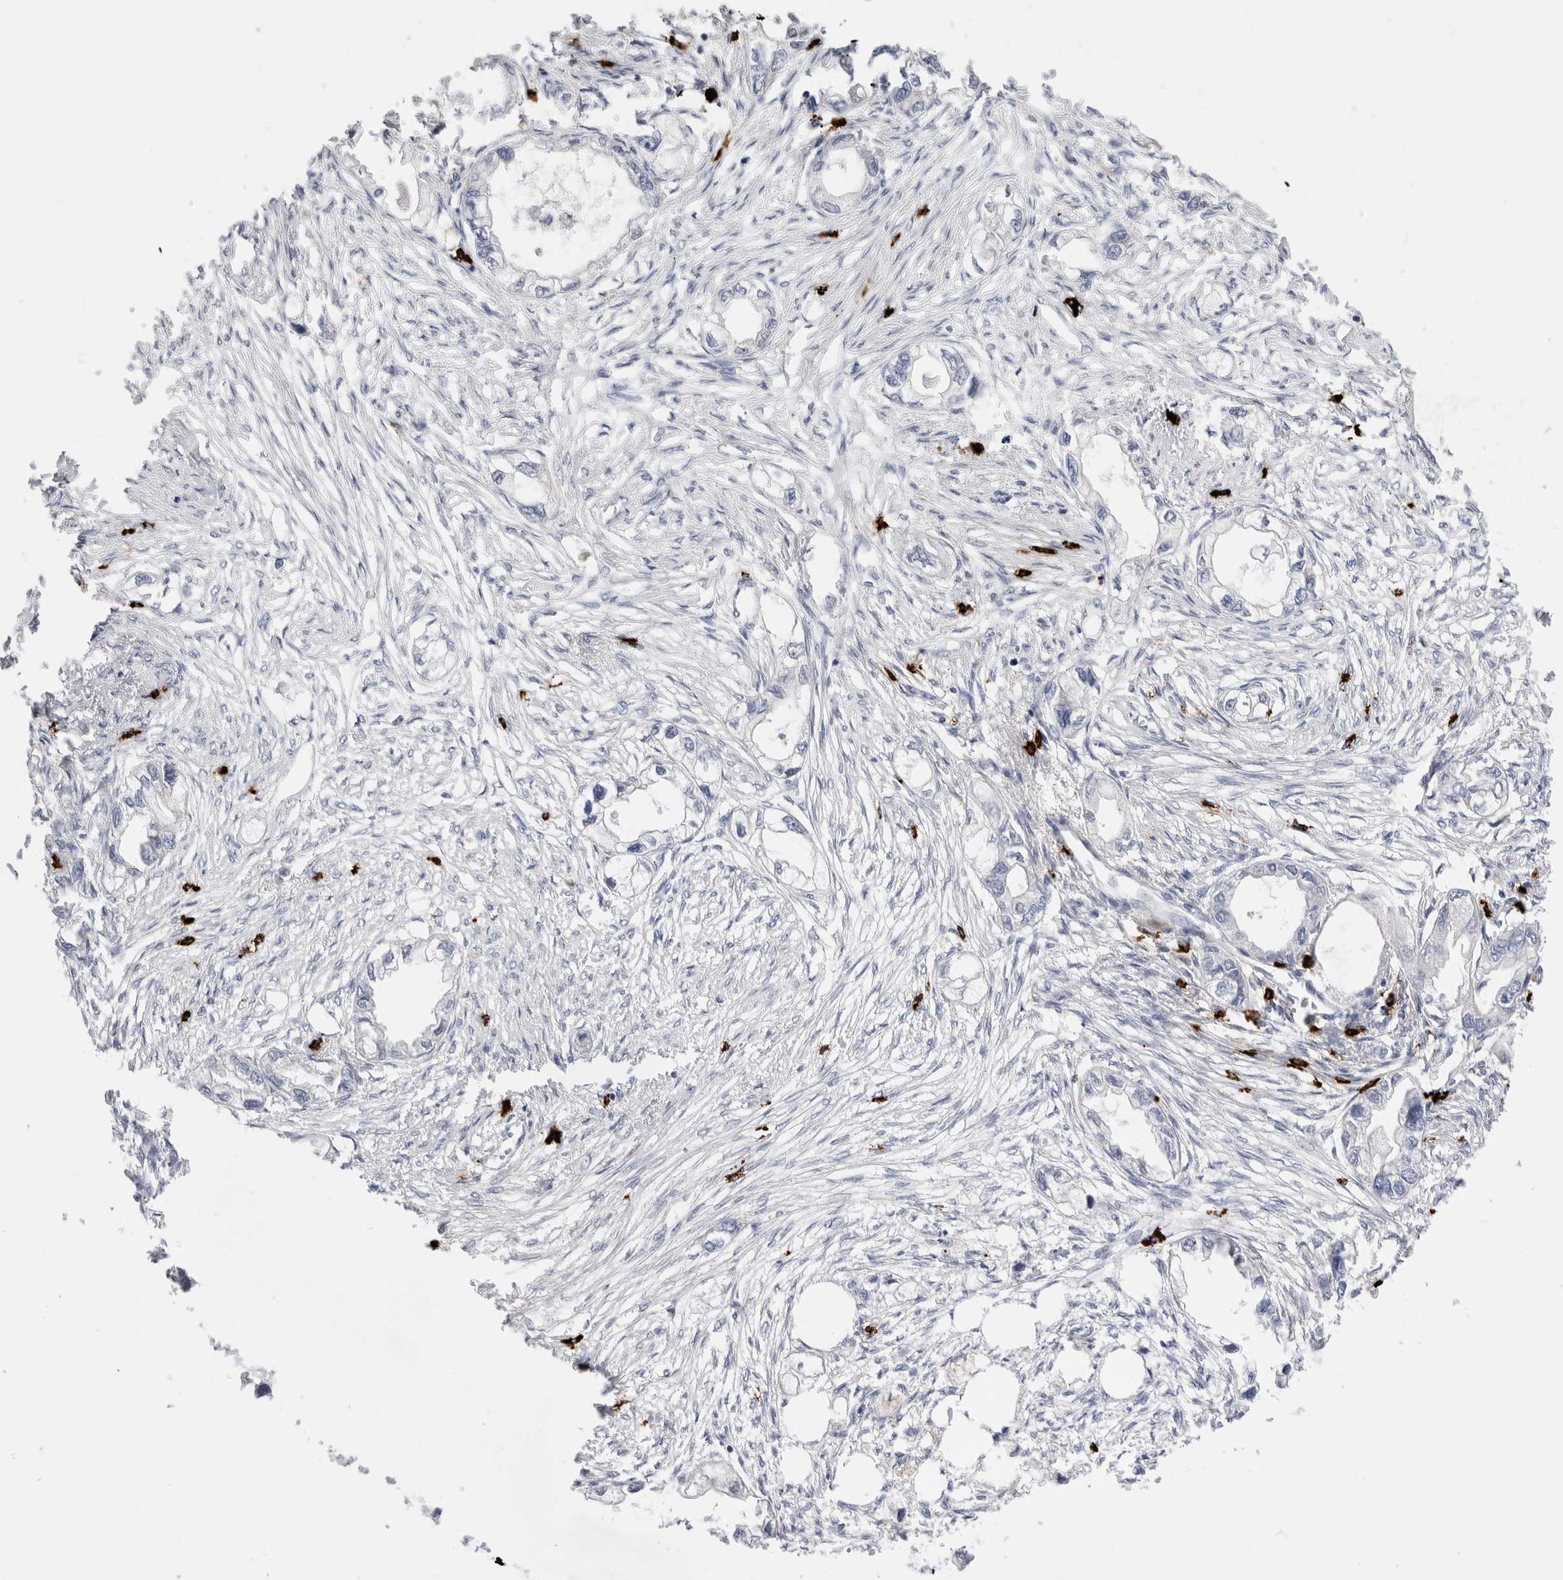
{"staining": {"intensity": "negative", "quantity": "none", "location": "none"}, "tissue": "endometrial cancer", "cell_type": "Tumor cells", "image_type": "cancer", "snomed": [{"axis": "morphology", "description": "Adenocarcinoma, NOS"}, {"axis": "morphology", "description": "Adenocarcinoma, metastatic, NOS"}, {"axis": "topography", "description": "Adipose tissue"}, {"axis": "topography", "description": "Endometrium"}], "caption": "Tumor cells are negative for brown protein staining in endometrial adenocarcinoma. Nuclei are stained in blue.", "gene": "SPINK2", "patient": {"sex": "female", "age": 67}}